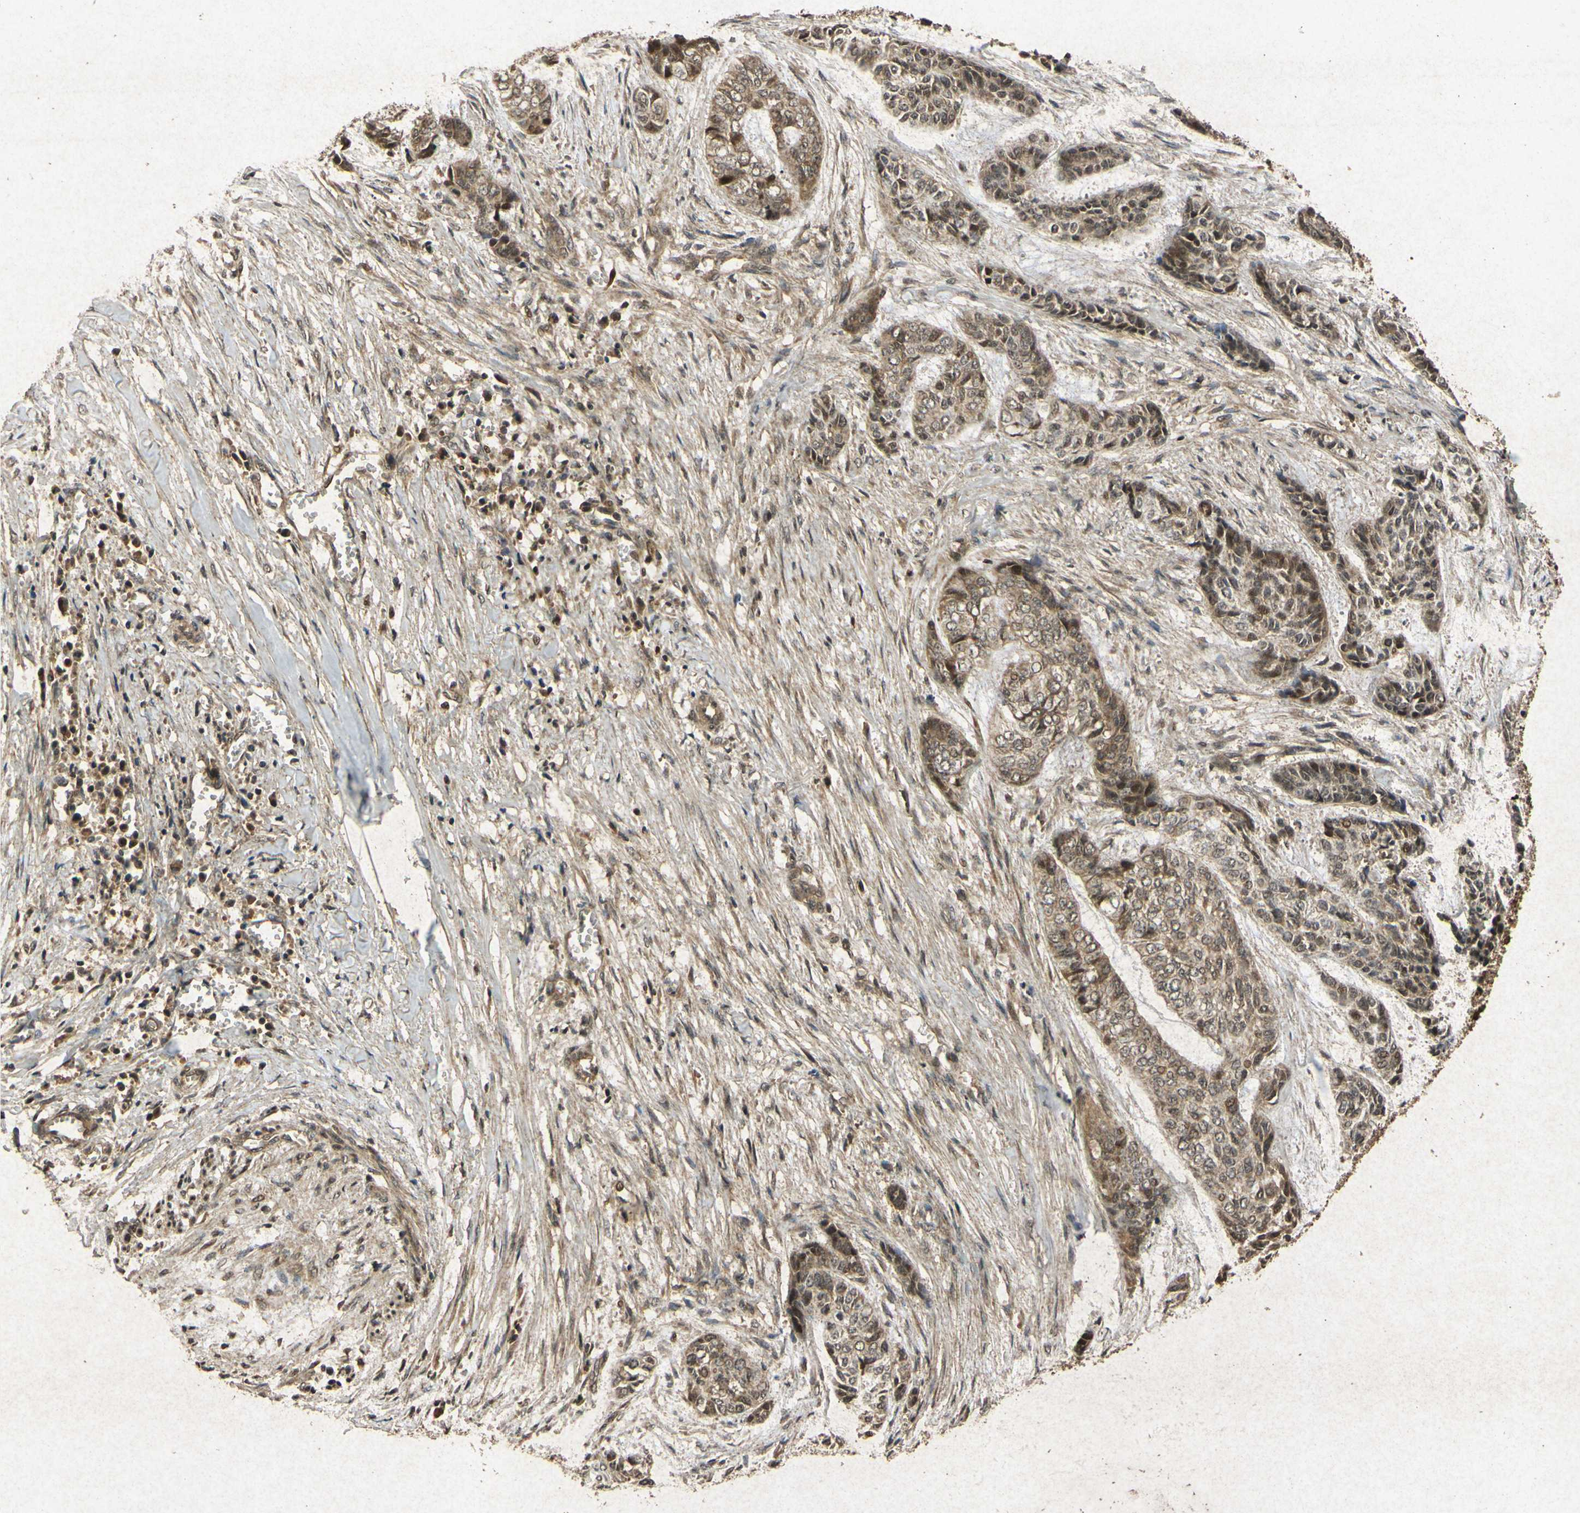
{"staining": {"intensity": "weak", "quantity": ">75%", "location": "cytoplasmic/membranous"}, "tissue": "skin cancer", "cell_type": "Tumor cells", "image_type": "cancer", "snomed": [{"axis": "morphology", "description": "Basal cell carcinoma"}, {"axis": "topography", "description": "Skin"}], "caption": "Protein staining of skin cancer (basal cell carcinoma) tissue demonstrates weak cytoplasmic/membranous staining in approximately >75% of tumor cells. (IHC, brightfield microscopy, high magnification).", "gene": "ATP6V1H", "patient": {"sex": "female", "age": 64}}